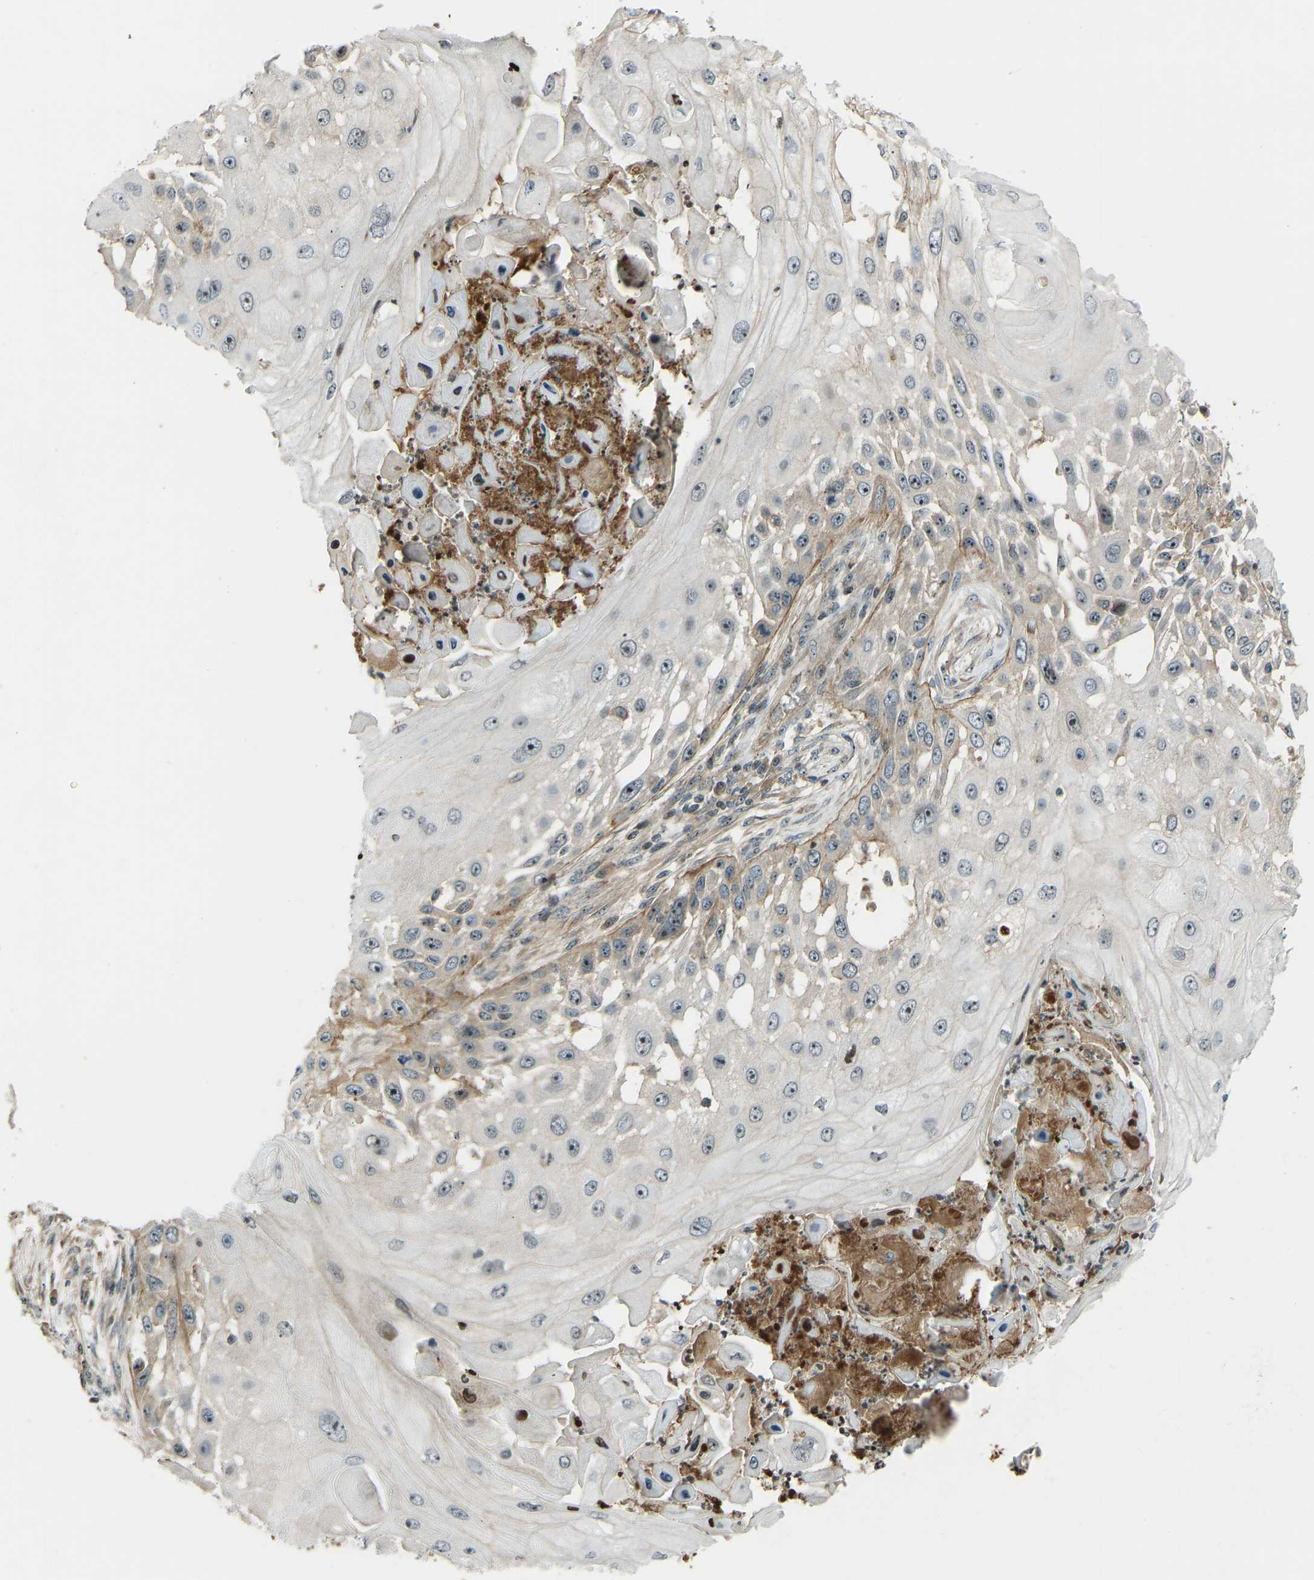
{"staining": {"intensity": "moderate", "quantity": "<25%", "location": "cytoplasmic/membranous"}, "tissue": "skin cancer", "cell_type": "Tumor cells", "image_type": "cancer", "snomed": [{"axis": "morphology", "description": "Squamous cell carcinoma, NOS"}, {"axis": "topography", "description": "Skin"}], "caption": "Human skin cancer (squamous cell carcinoma) stained with a protein marker demonstrates moderate staining in tumor cells.", "gene": "SVOPL", "patient": {"sex": "female", "age": 44}}